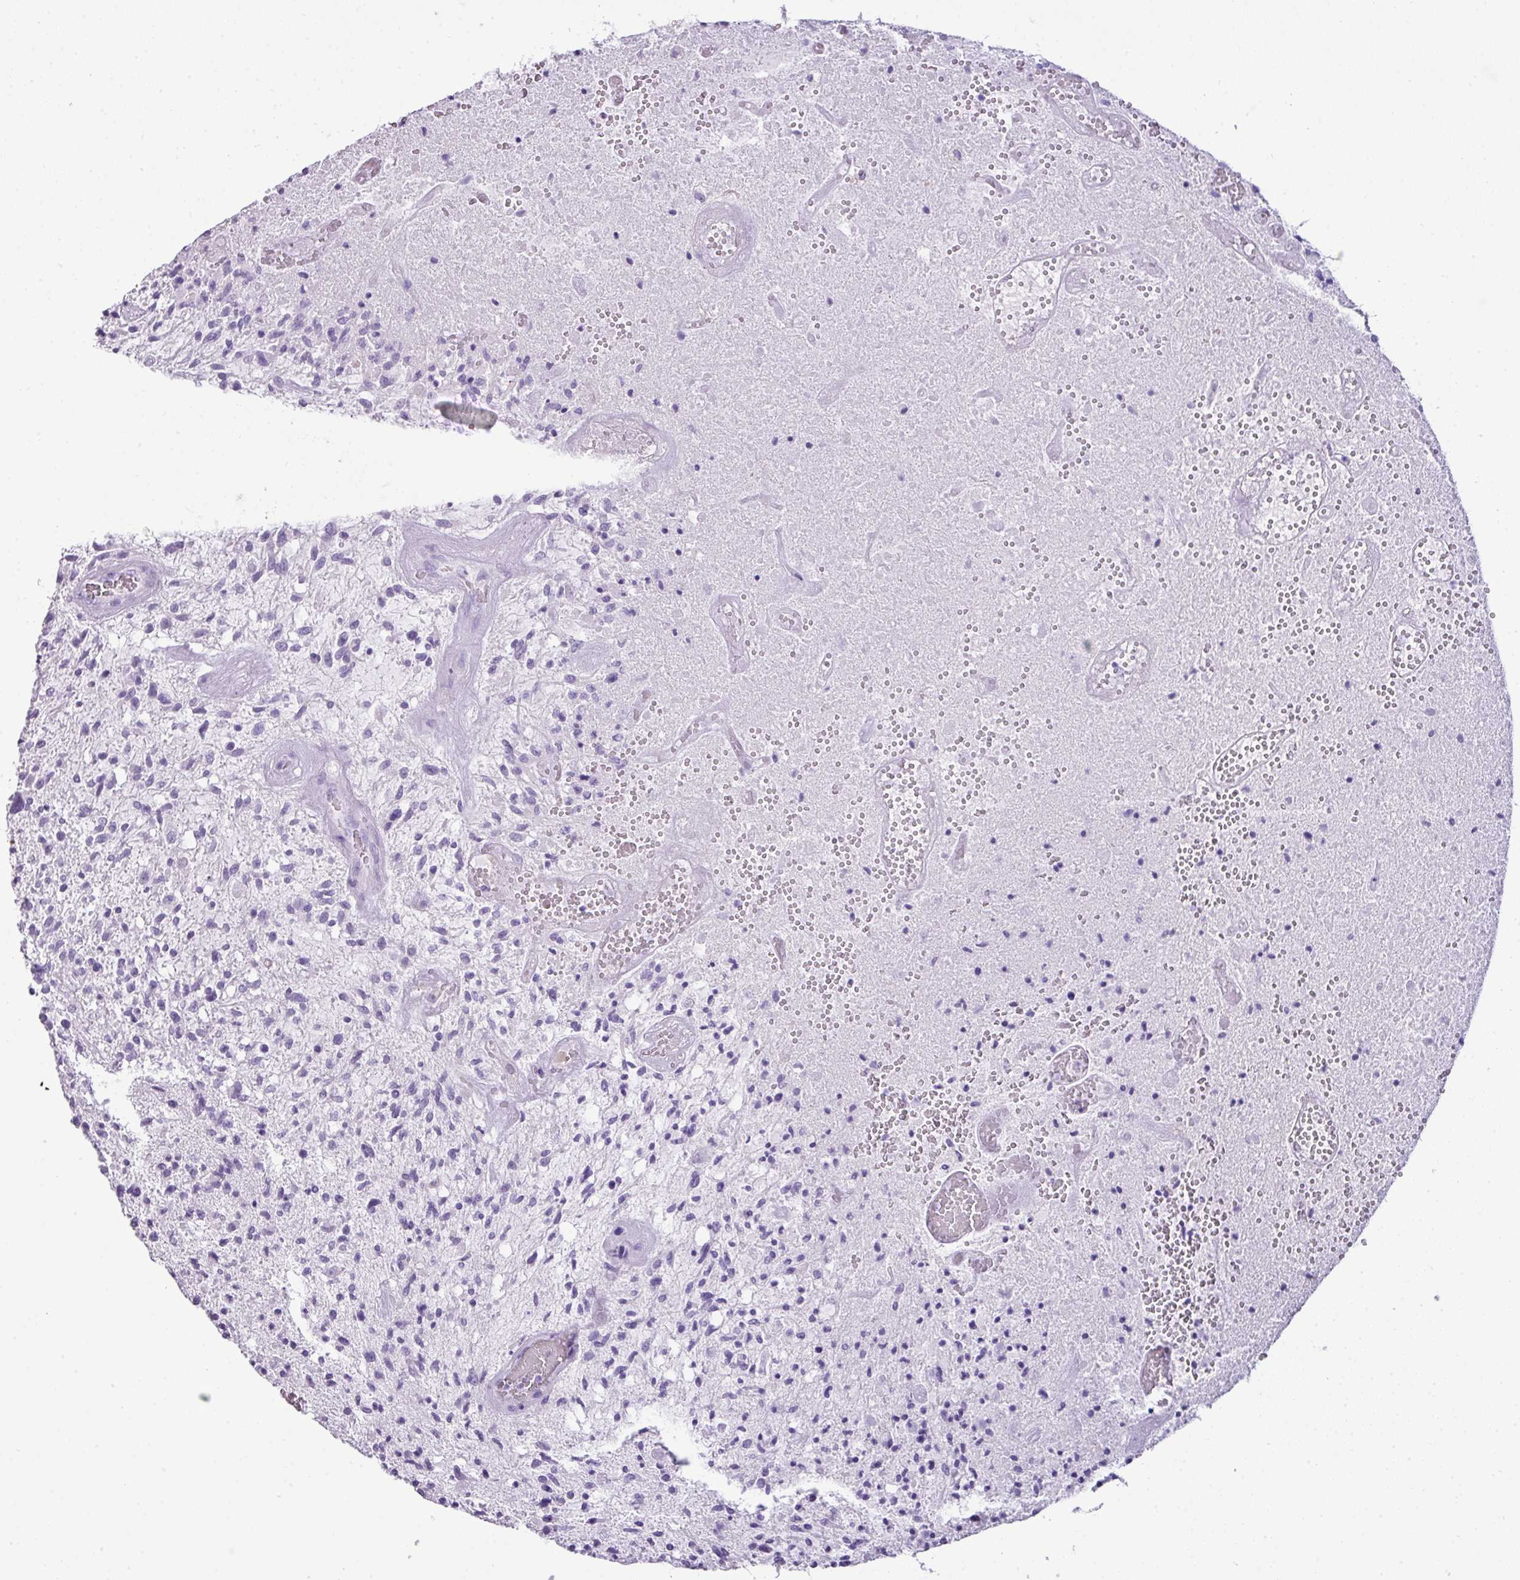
{"staining": {"intensity": "negative", "quantity": "none", "location": "none"}, "tissue": "glioma", "cell_type": "Tumor cells", "image_type": "cancer", "snomed": [{"axis": "morphology", "description": "Glioma, malignant, High grade"}, {"axis": "topography", "description": "Brain"}], "caption": "DAB (3,3'-diaminobenzidine) immunohistochemical staining of human high-grade glioma (malignant) demonstrates no significant expression in tumor cells.", "gene": "TNP1", "patient": {"sex": "male", "age": 47}}